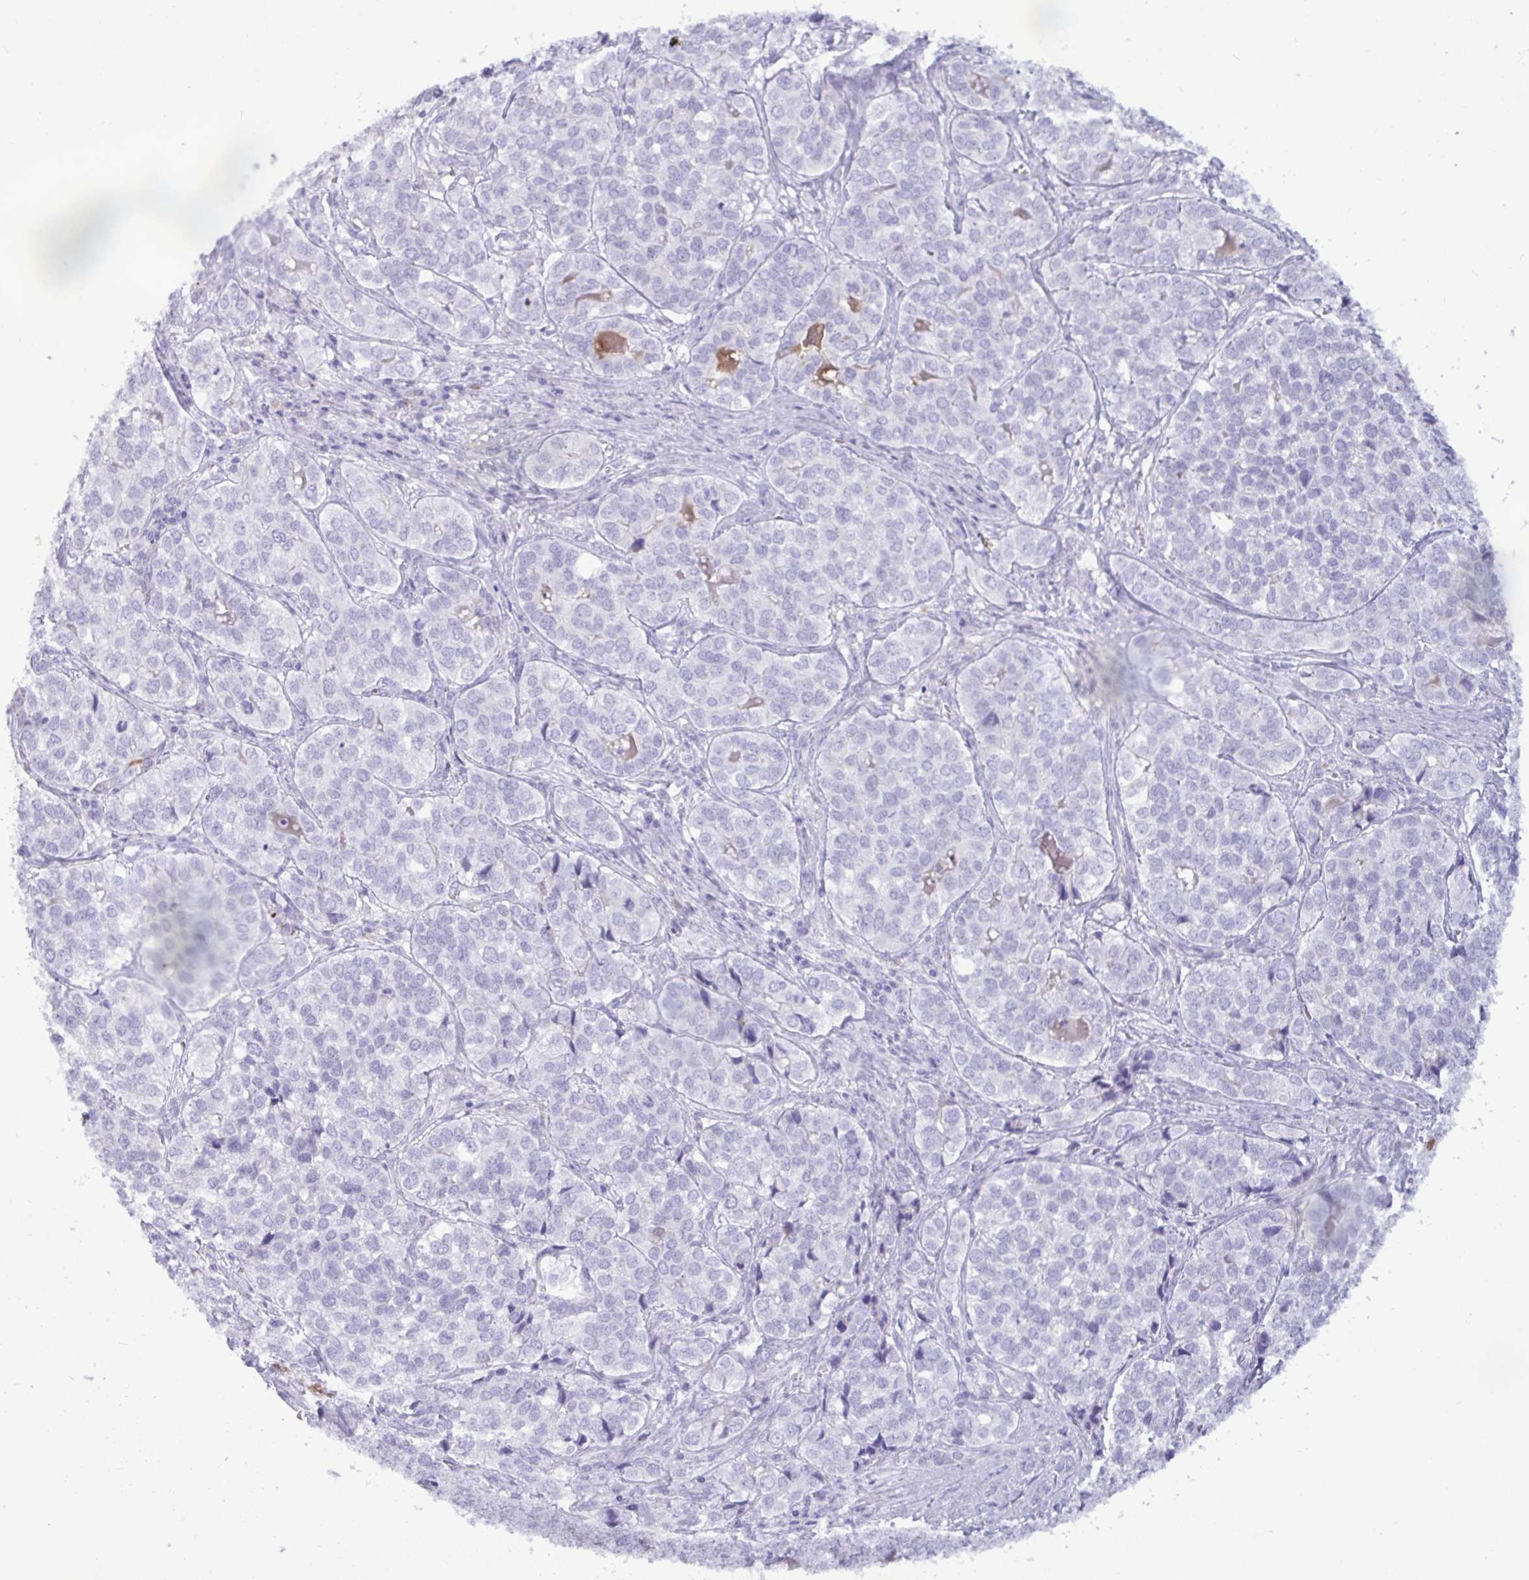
{"staining": {"intensity": "negative", "quantity": "none", "location": "none"}, "tissue": "liver cancer", "cell_type": "Tumor cells", "image_type": "cancer", "snomed": [{"axis": "morphology", "description": "Cholangiocarcinoma"}, {"axis": "topography", "description": "Liver"}], "caption": "Cholangiocarcinoma (liver) stained for a protein using immunohistochemistry (IHC) shows no expression tumor cells.", "gene": "ANKRD60", "patient": {"sex": "male", "age": 56}}